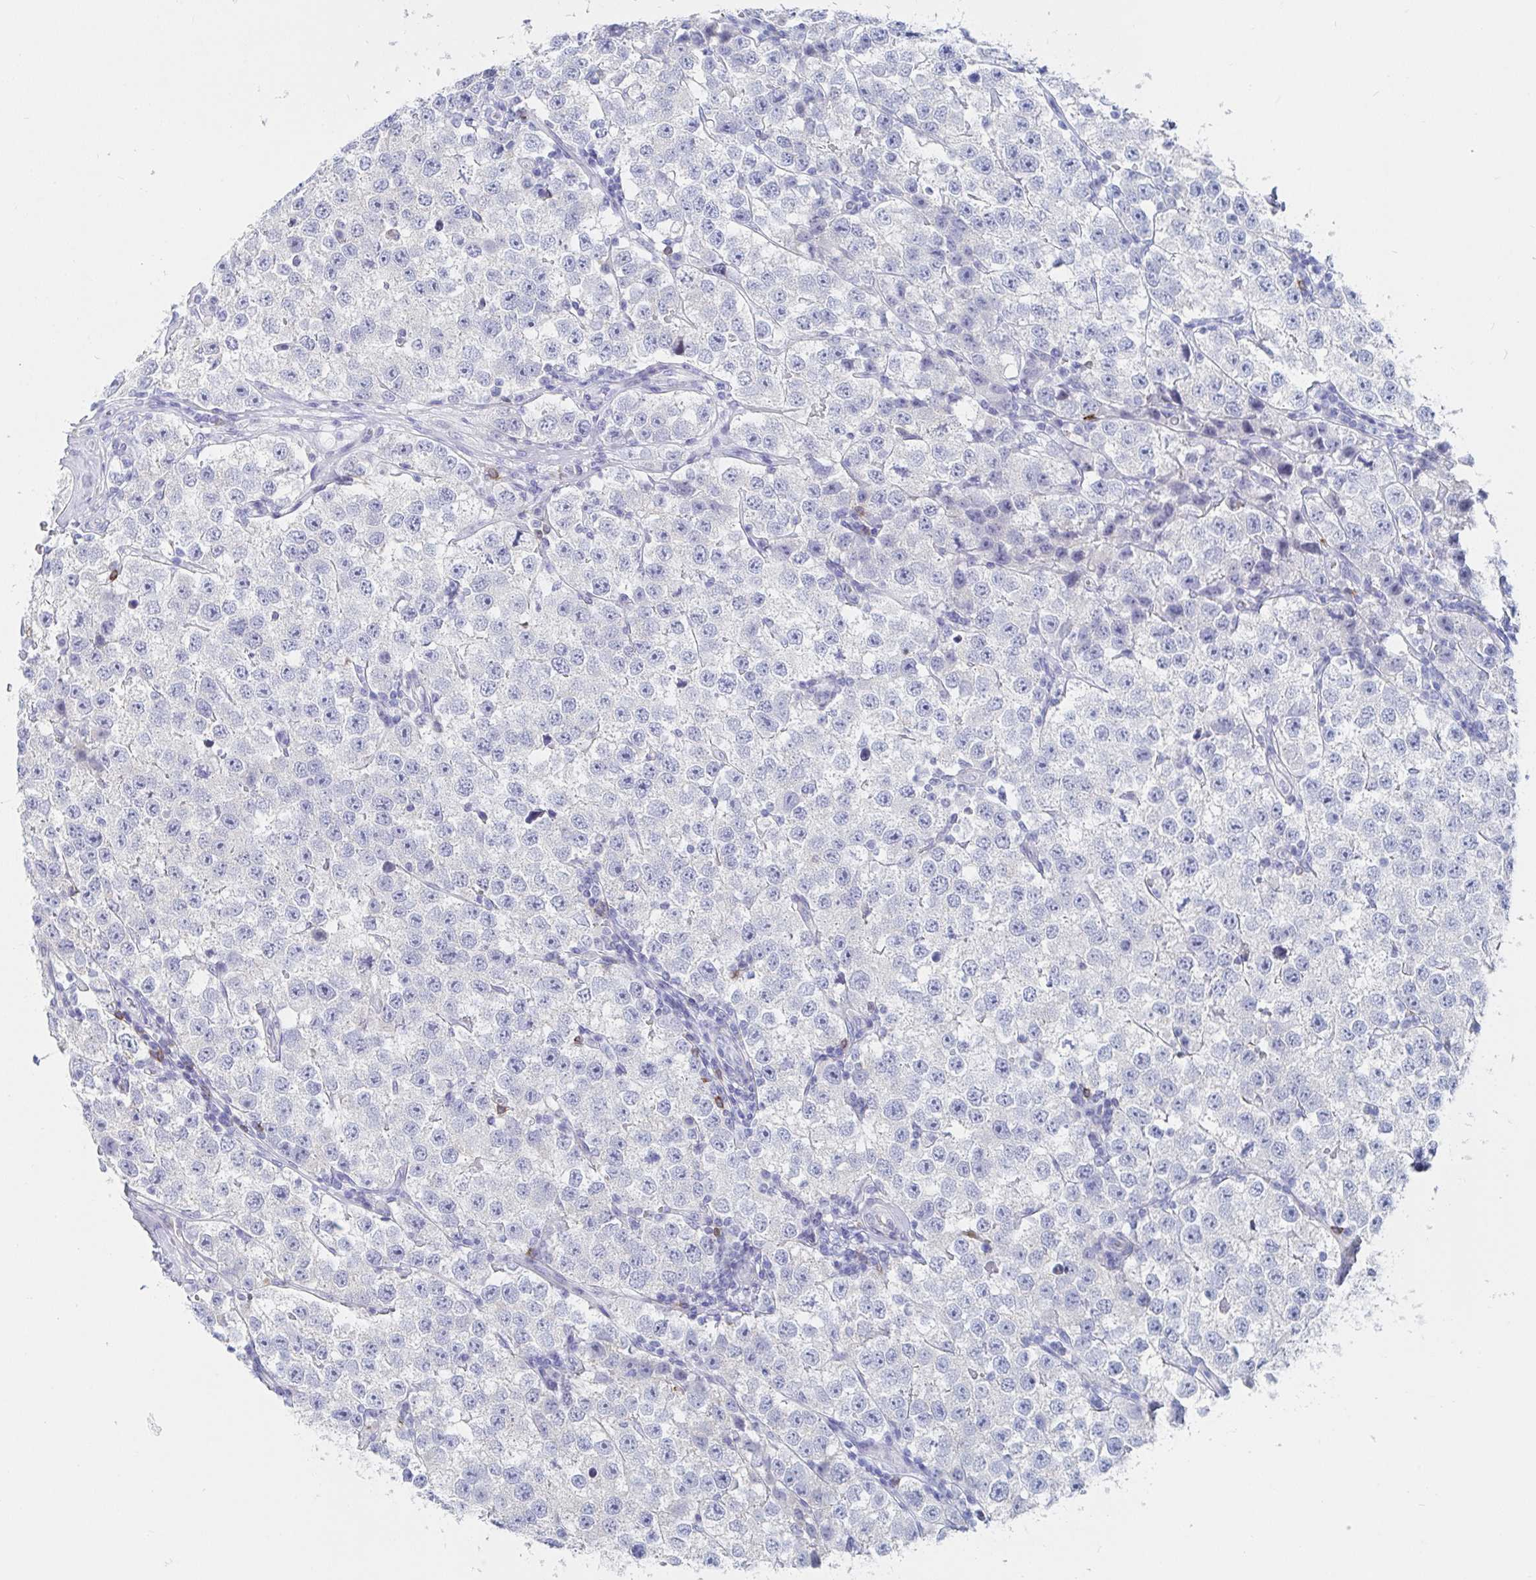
{"staining": {"intensity": "negative", "quantity": "none", "location": "none"}, "tissue": "testis cancer", "cell_type": "Tumor cells", "image_type": "cancer", "snomed": [{"axis": "morphology", "description": "Seminoma, NOS"}, {"axis": "topography", "description": "Testis"}], "caption": "A histopathology image of human testis cancer (seminoma) is negative for staining in tumor cells.", "gene": "PACSIN1", "patient": {"sex": "male", "age": 34}}